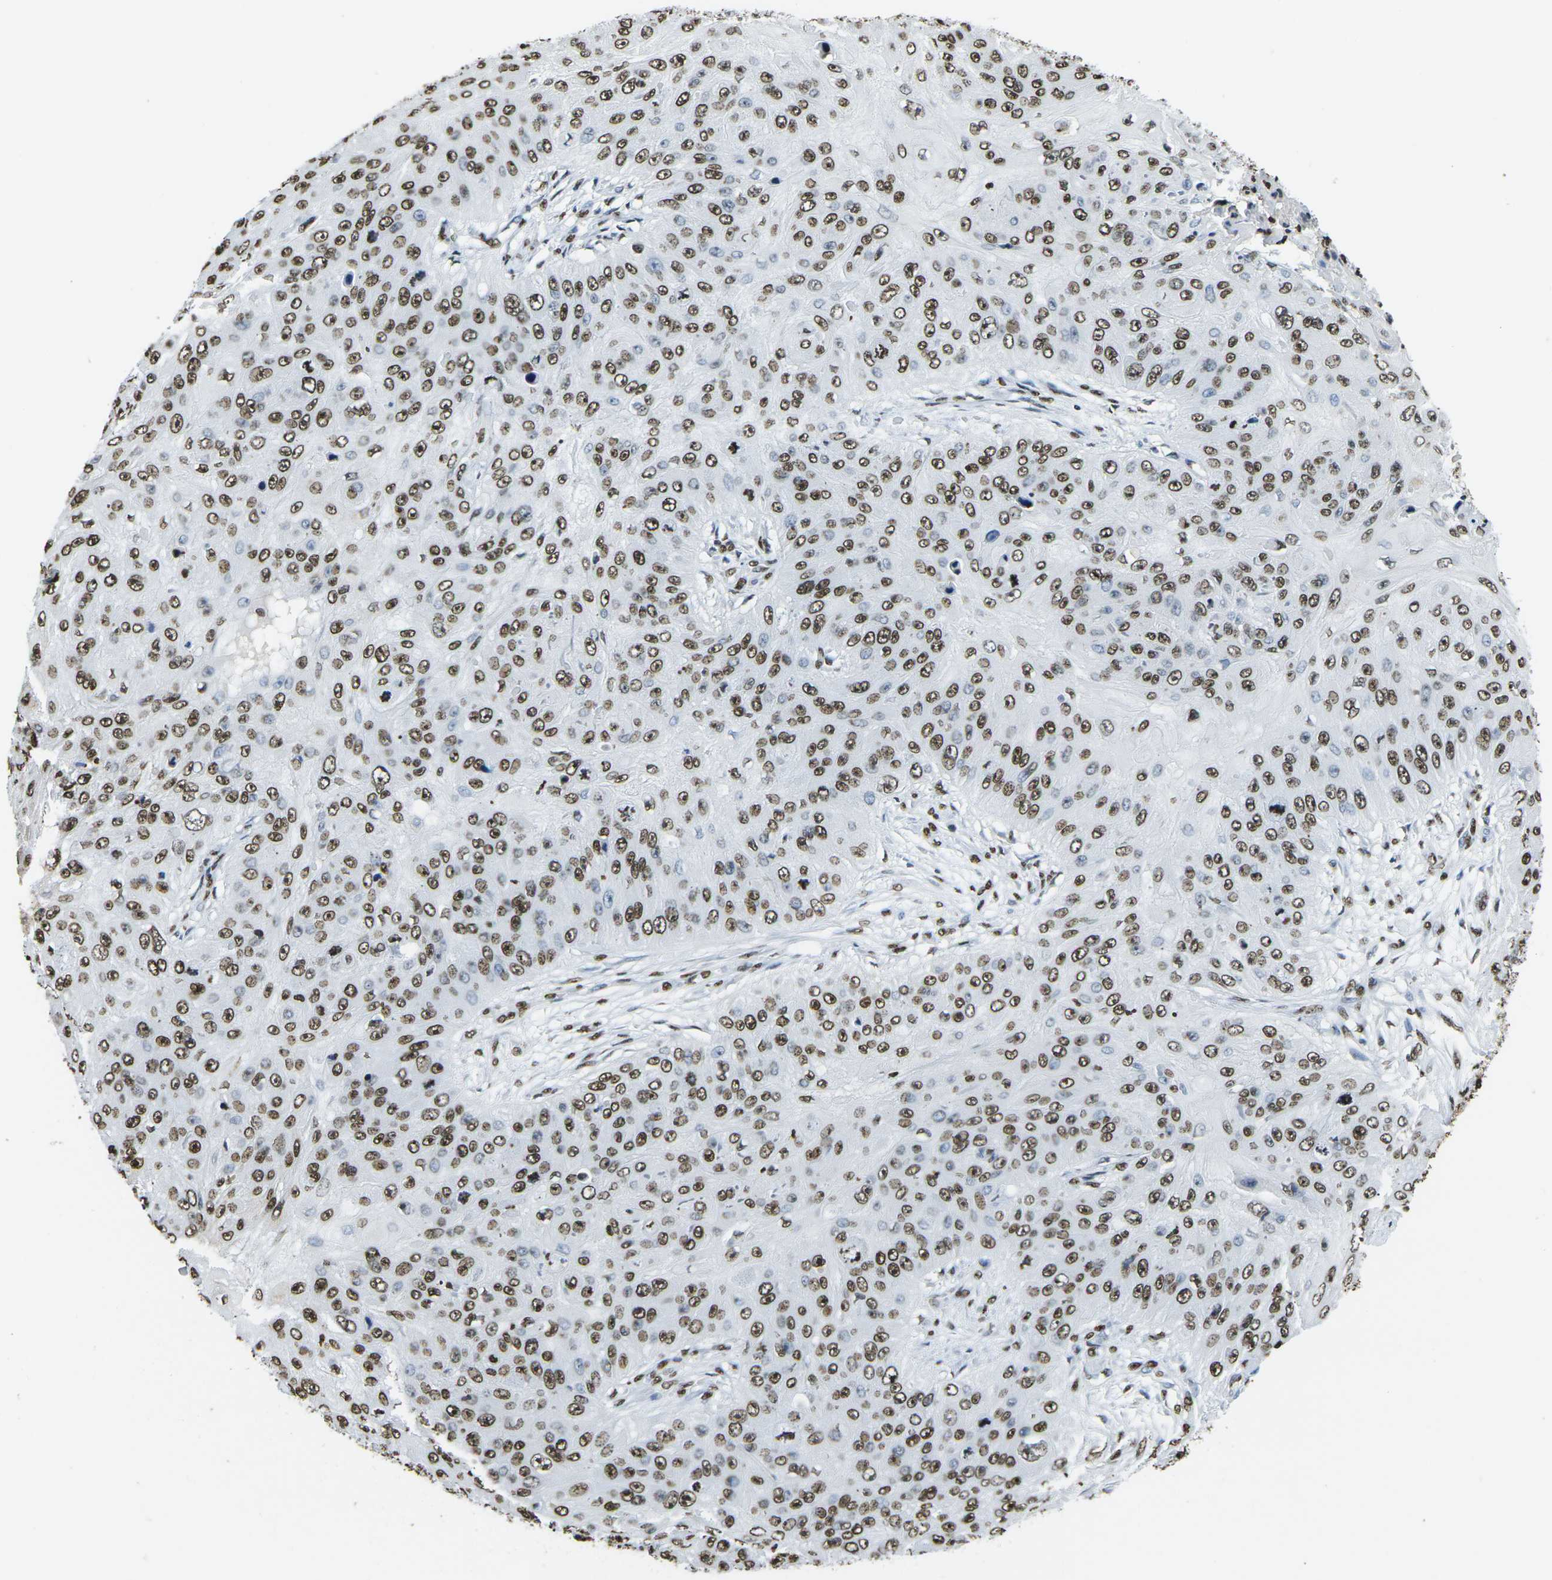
{"staining": {"intensity": "strong", "quantity": ">75%", "location": "nuclear"}, "tissue": "skin cancer", "cell_type": "Tumor cells", "image_type": "cancer", "snomed": [{"axis": "morphology", "description": "Squamous cell carcinoma, NOS"}, {"axis": "topography", "description": "Skin"}], "caption": "Brown immunohistochemical staining in skin cancer (squamous cell carcinoma) displays strong nuclear expression in approximately >75% of tumor cells.", "gene": "DRAXIN", "patient": {"sex": "female", "age": 80}}